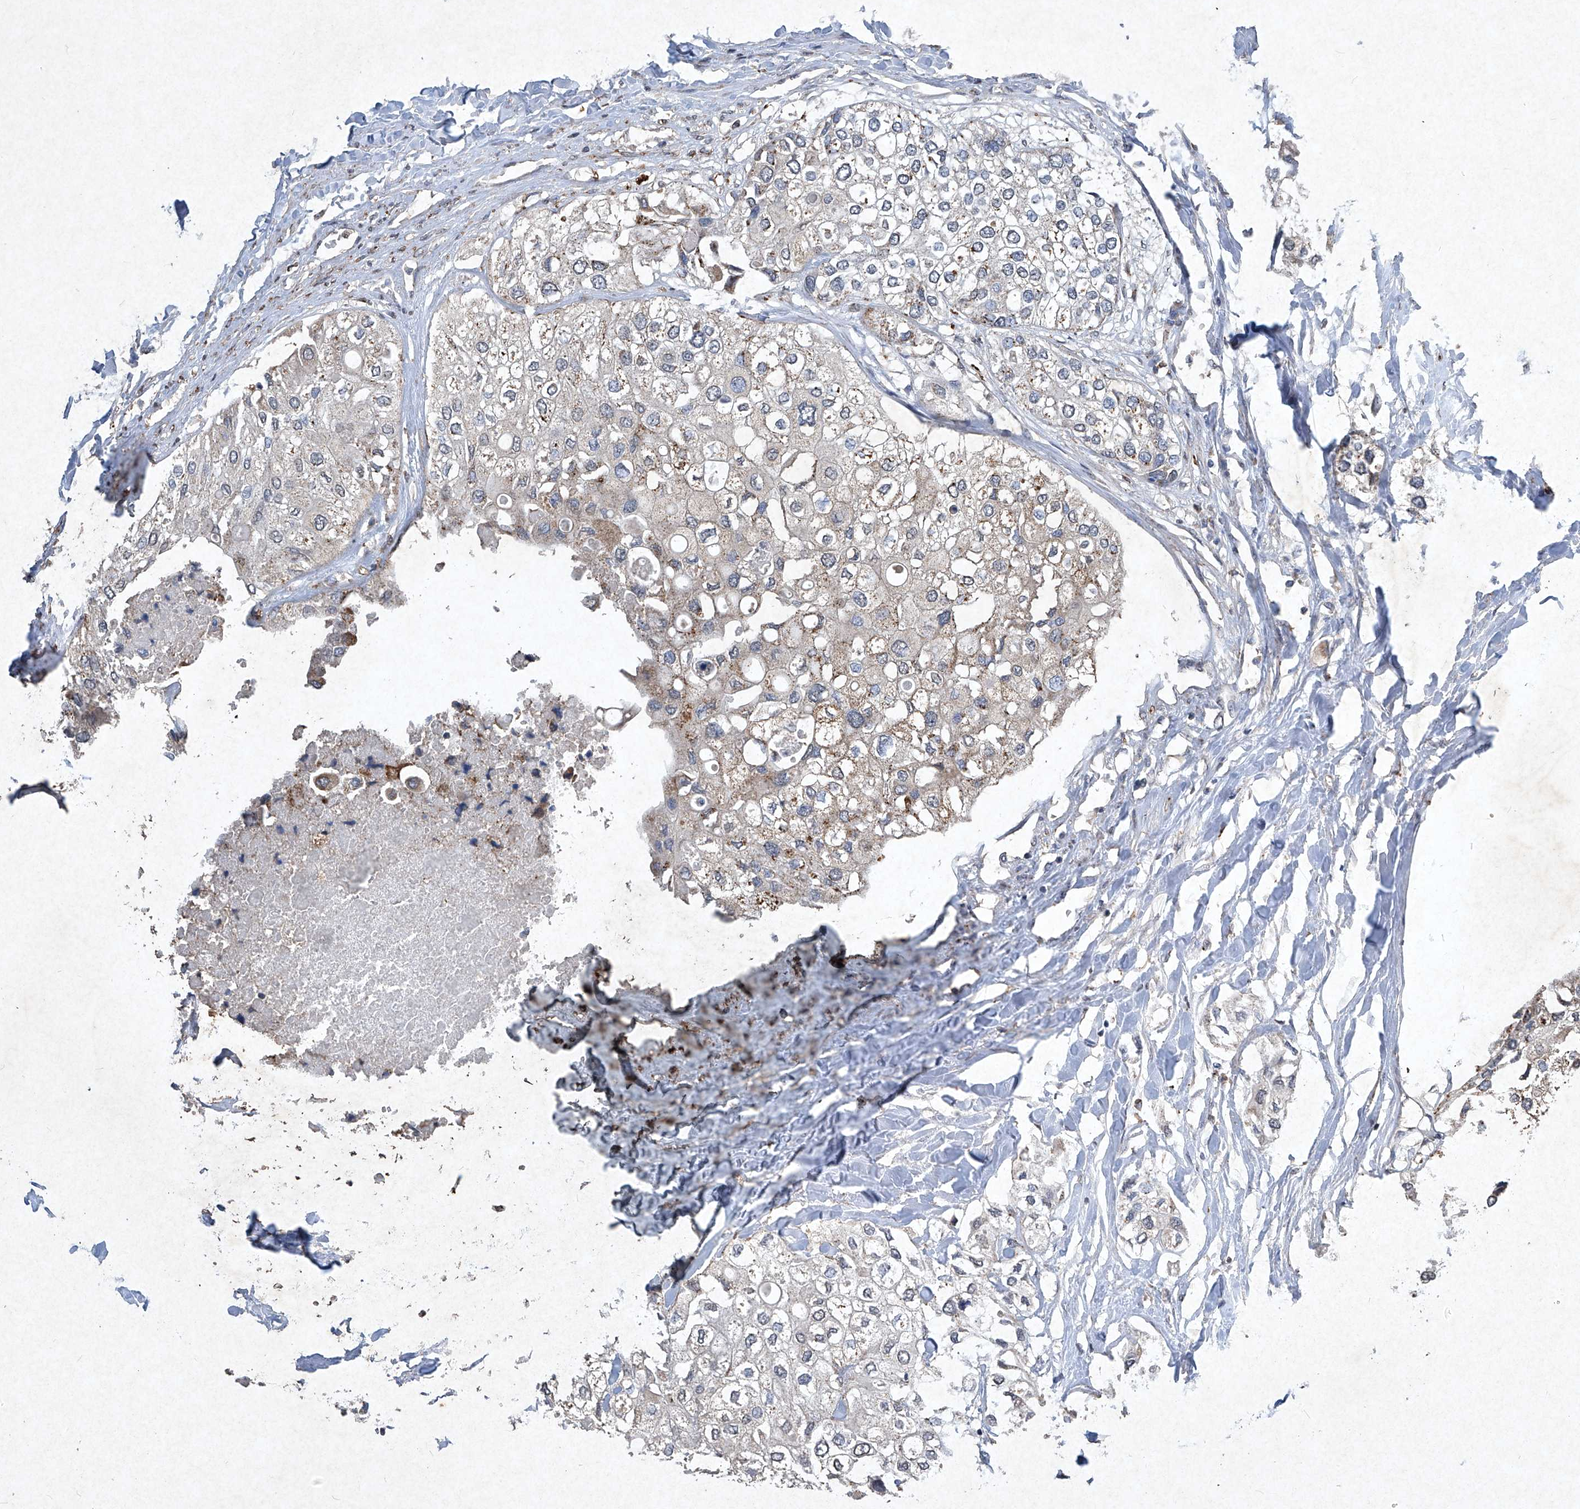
{"staining": {"intensity": "negative", "quantity": "none", "location": "none"}, "tissue": "urothelial cancer", "cell_type": "Tumor cells", "image_type": "cancer", "snomed": [{"axis": "morphology", "description": "Urothelial carcinoma, High grade"}, {"axis": "topography", "description": "Urinary bladder"}], "caption": "Tumor cells are negative for brown protein staining in high-grade urothelial carcinoma.", "gene": "MED16", "patient": {"sex": "male", "age": 64}}